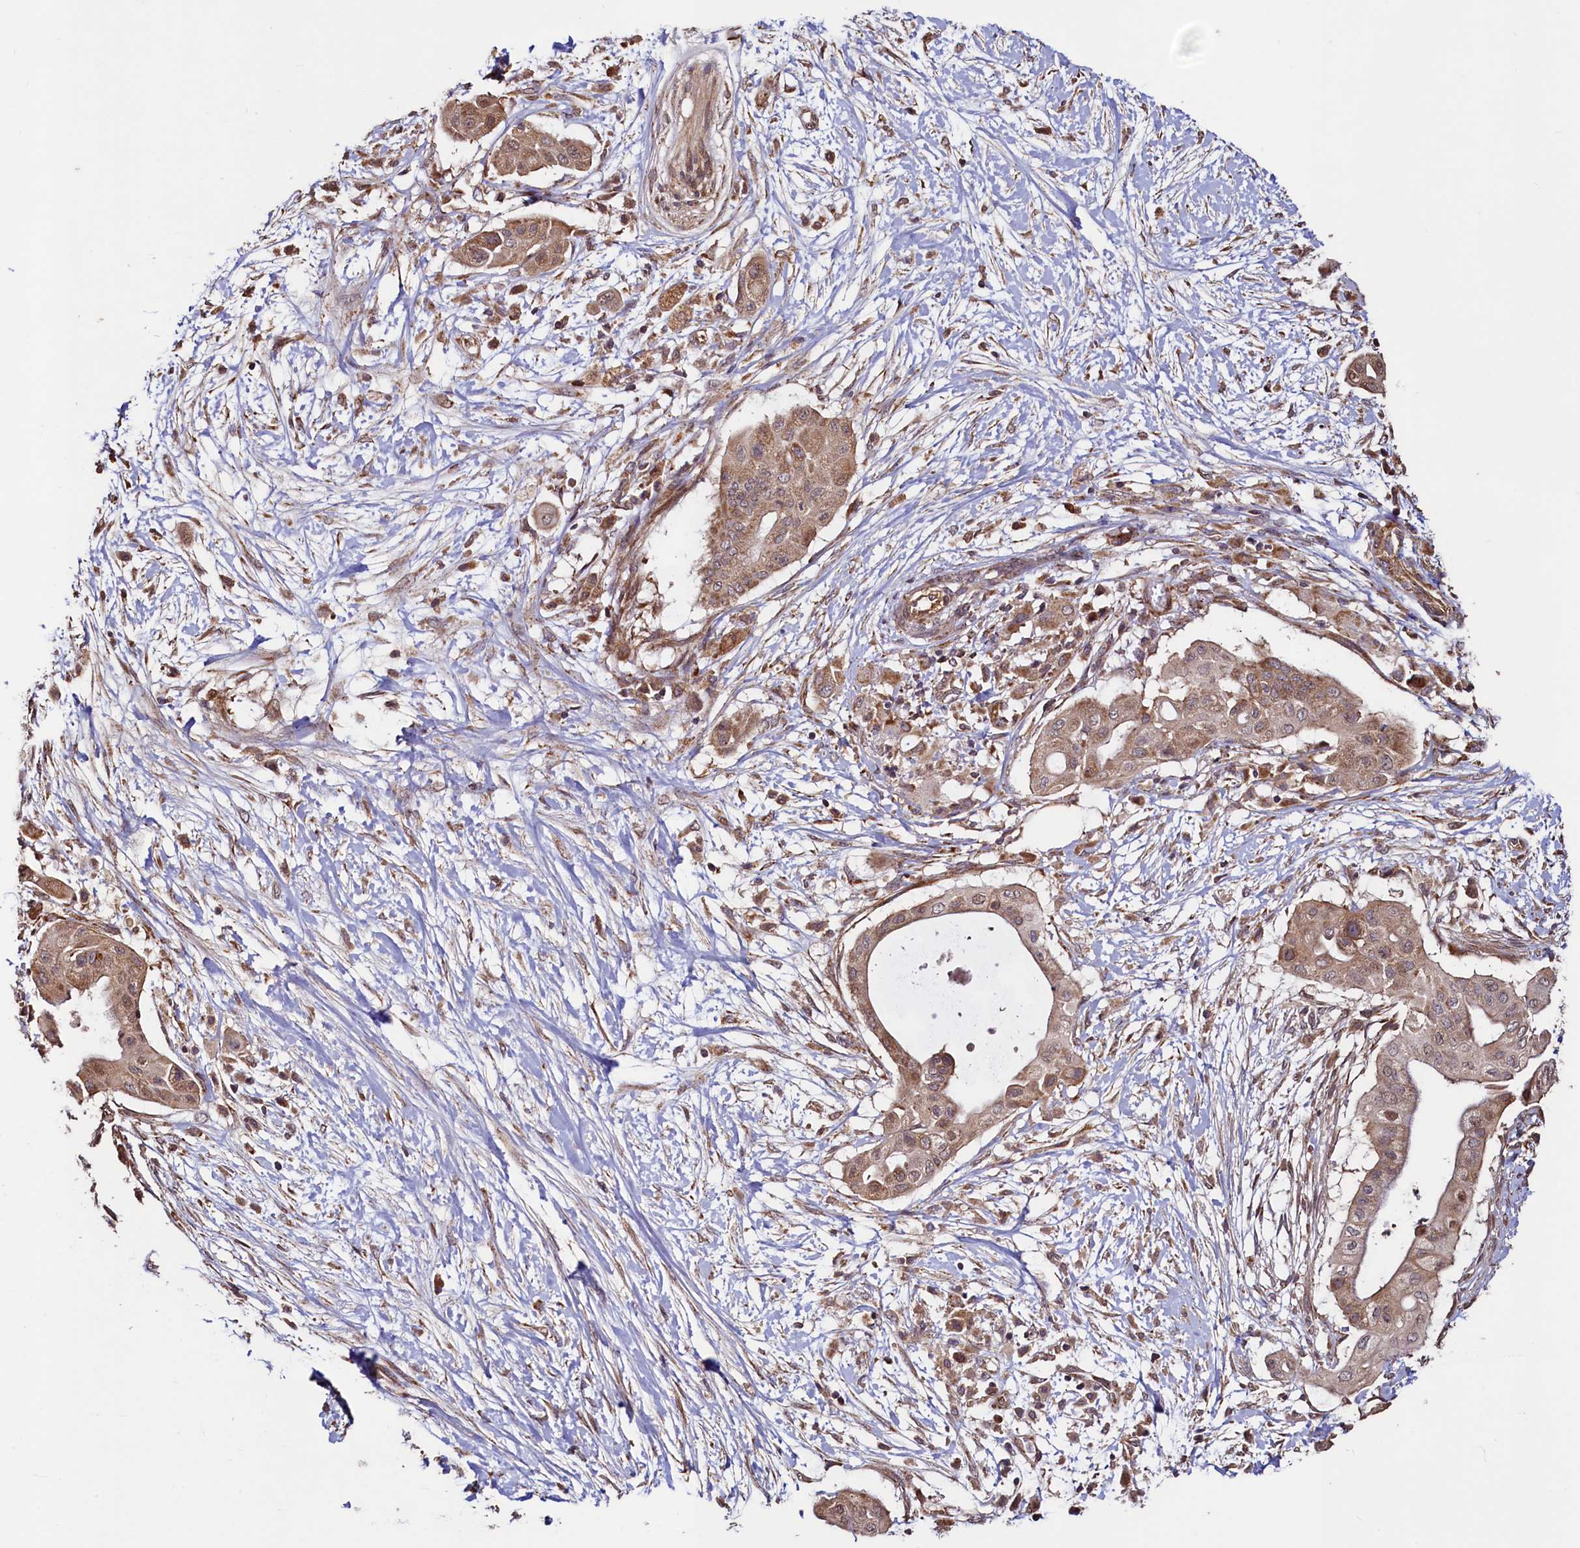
{"staining": {"intensity": "moderate", "quantity": ">75%", "location": "cytoplasmic/membranous,nuclear"}, "tissue": "pancreatic cancer", "cell_type": "Tumor cells", "image_type": "cancer", "snomed": [{"axis": "morphology", "description": "Adenocarcinoma, NOS"}, {"axis": "topography", "description": "Pancreas"}], "caption": "Immunohistochemistry (IHC) (DAB (3,3'-diaminobenzidine)) staining of adenocarcinoma (pancreatic) reveals moderate cytoplasmic/membranous and nuclear protein expression in about >75% of tumor cells.", "gene": "RBFA", "patient": {"sex": "male", "age": 68}}